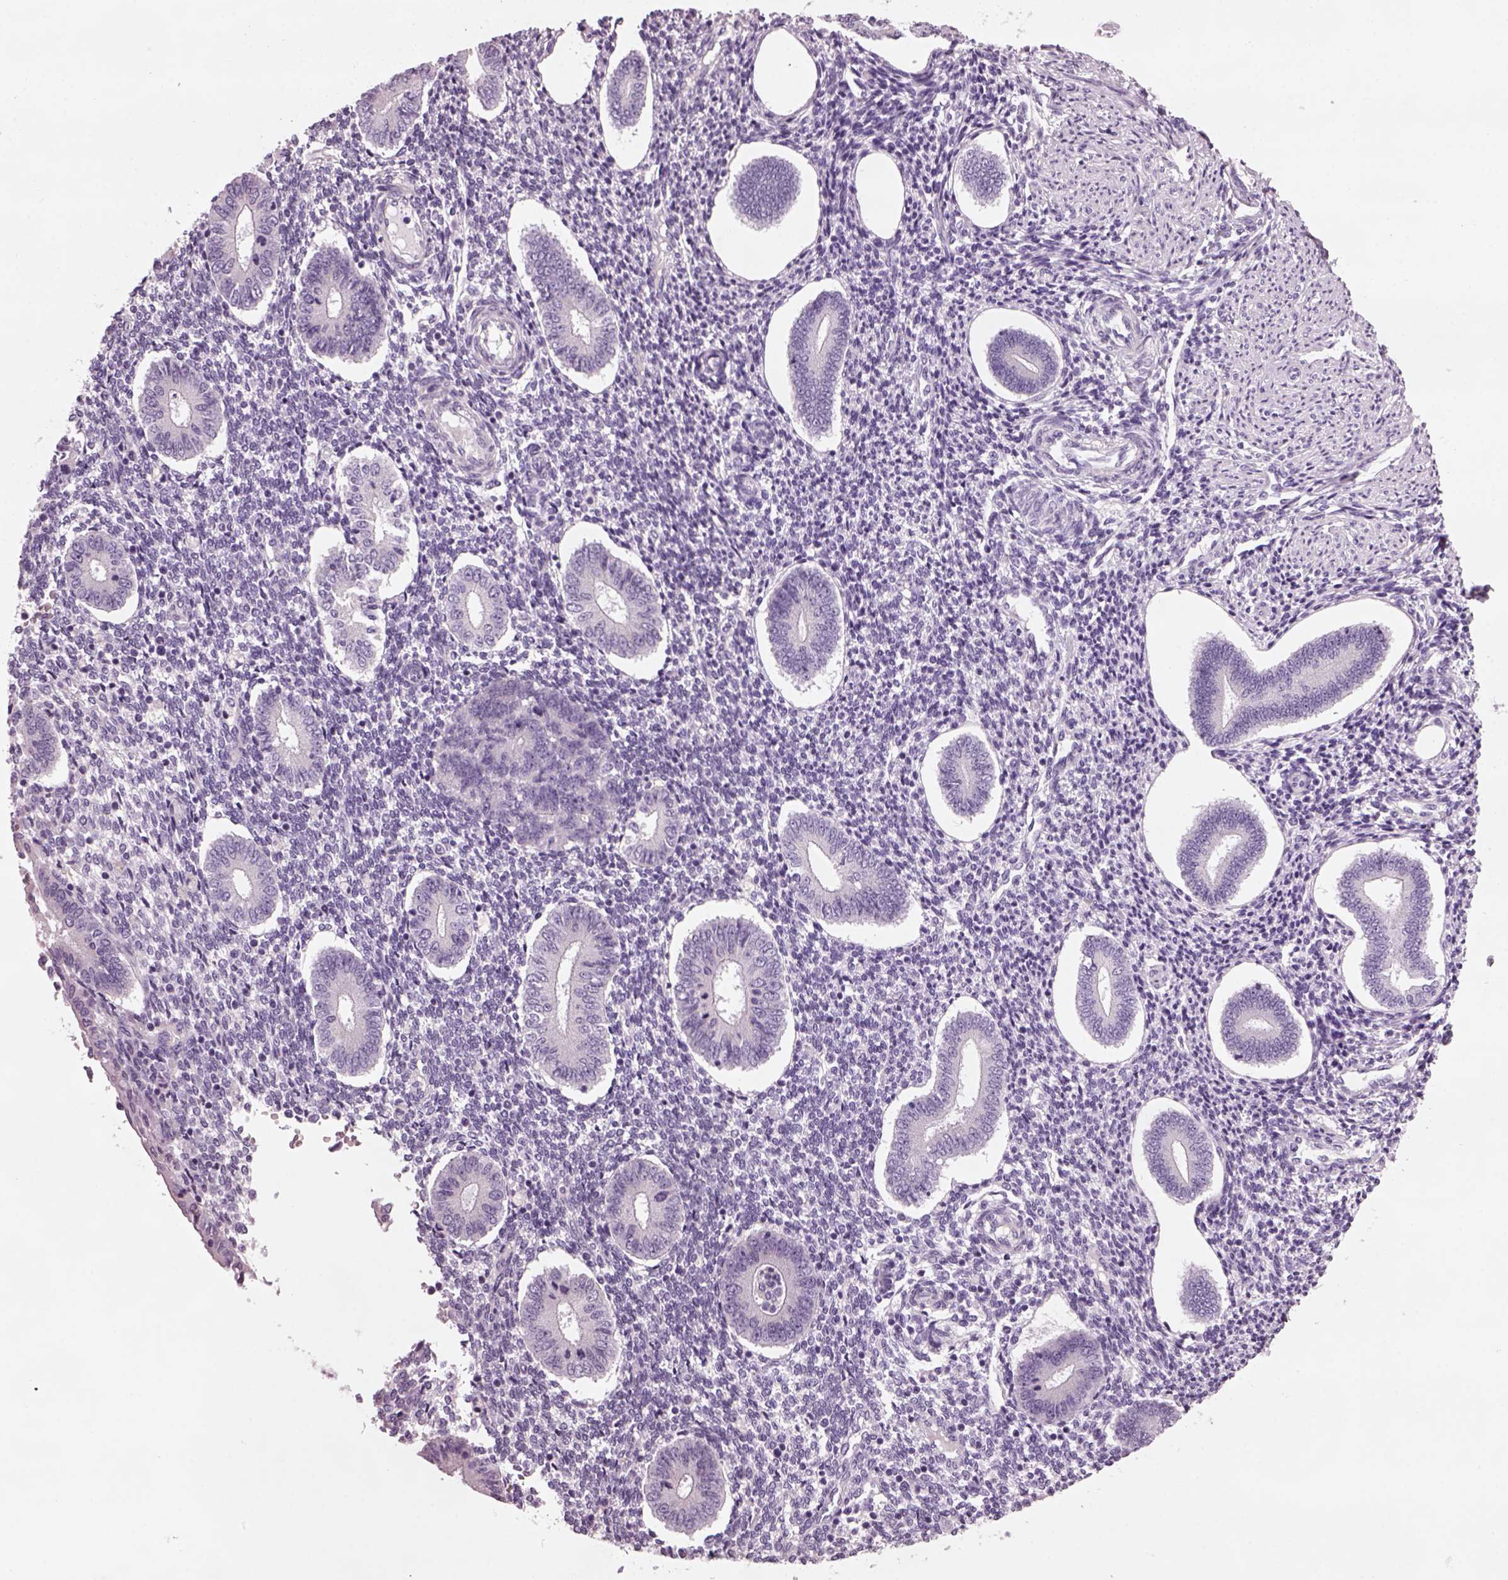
{"staining": {"intensity": "negative", "quantity": "none", "location": "none"}, "tissue": "endometrium", "cell_type": "Cells in endometrial stroma", "image_type": "normal", "snomed": [{"axis": "morphology", "description": "Normal tissue, NOS"}, {"axis": "topography", "description": "Endometrium"}], "caption": "This is a image of immunohistochemistry staining of normal endometrium, which shows no positivity in cells in endometrial stroma. (Immunohistochemistry (ihc), brightfield microscopy, high magnification).", "gene": "PRR9", "patient": {"sex": "female", "age": 40}}